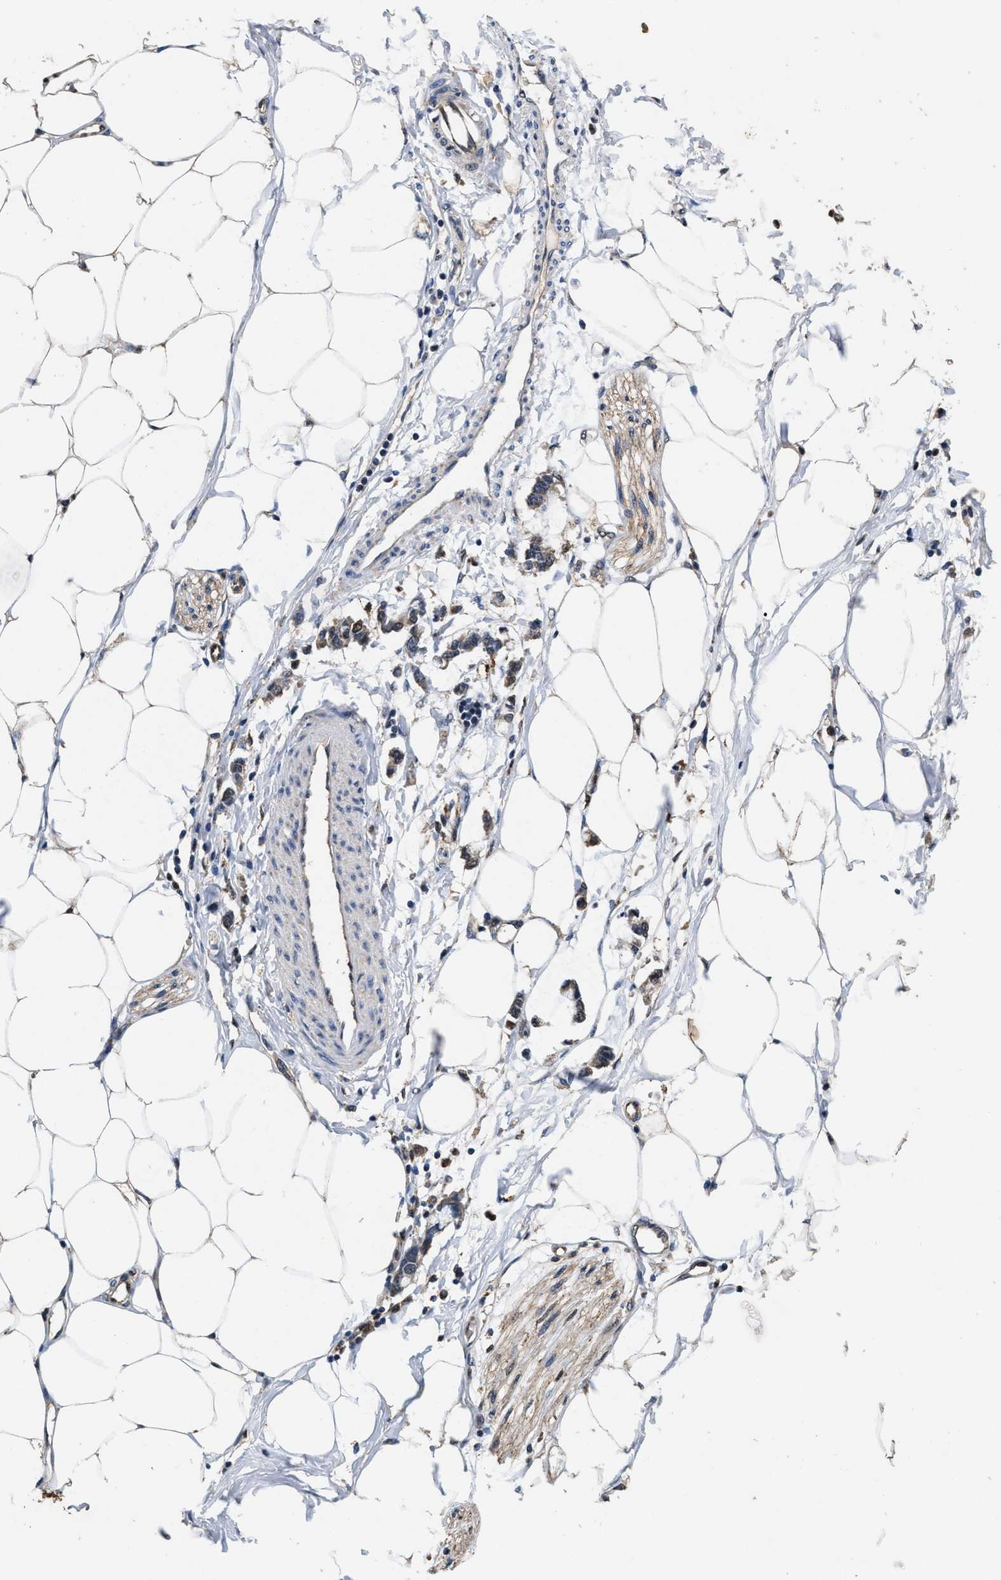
{"staining": {"intensity": "moderate", "quantity": "25%-75%", "location": "cytoplasmic/membranous"}, "tissue": "adipose tissue", "cell_type": "Adipocytes", "image_type": "normal", "snomed": [{"axis": "morphology", "description": "Normal tissue, NOS"}, {"axis": "morphology", "description": "Adenocarcinoma, NOS"}, {"axis": "topography", "description": "Colon"}, {"axis": "topography", "description": "Peripheral nerve tissue"}], "caption": "DAB (3,3'-diaminobenzidine) immunohistochemical staining of benign human adipose tissue demonstrates moderate cytoplasmic/membranous protein expression in about 25%-75% of adipocytes. Using DAB (brown) and hematoxylin (blue) stains, captured at high magnification using brightfield microscopy.", "gene": "ACLY", "patient": {"sex": "male", "age": 14}}